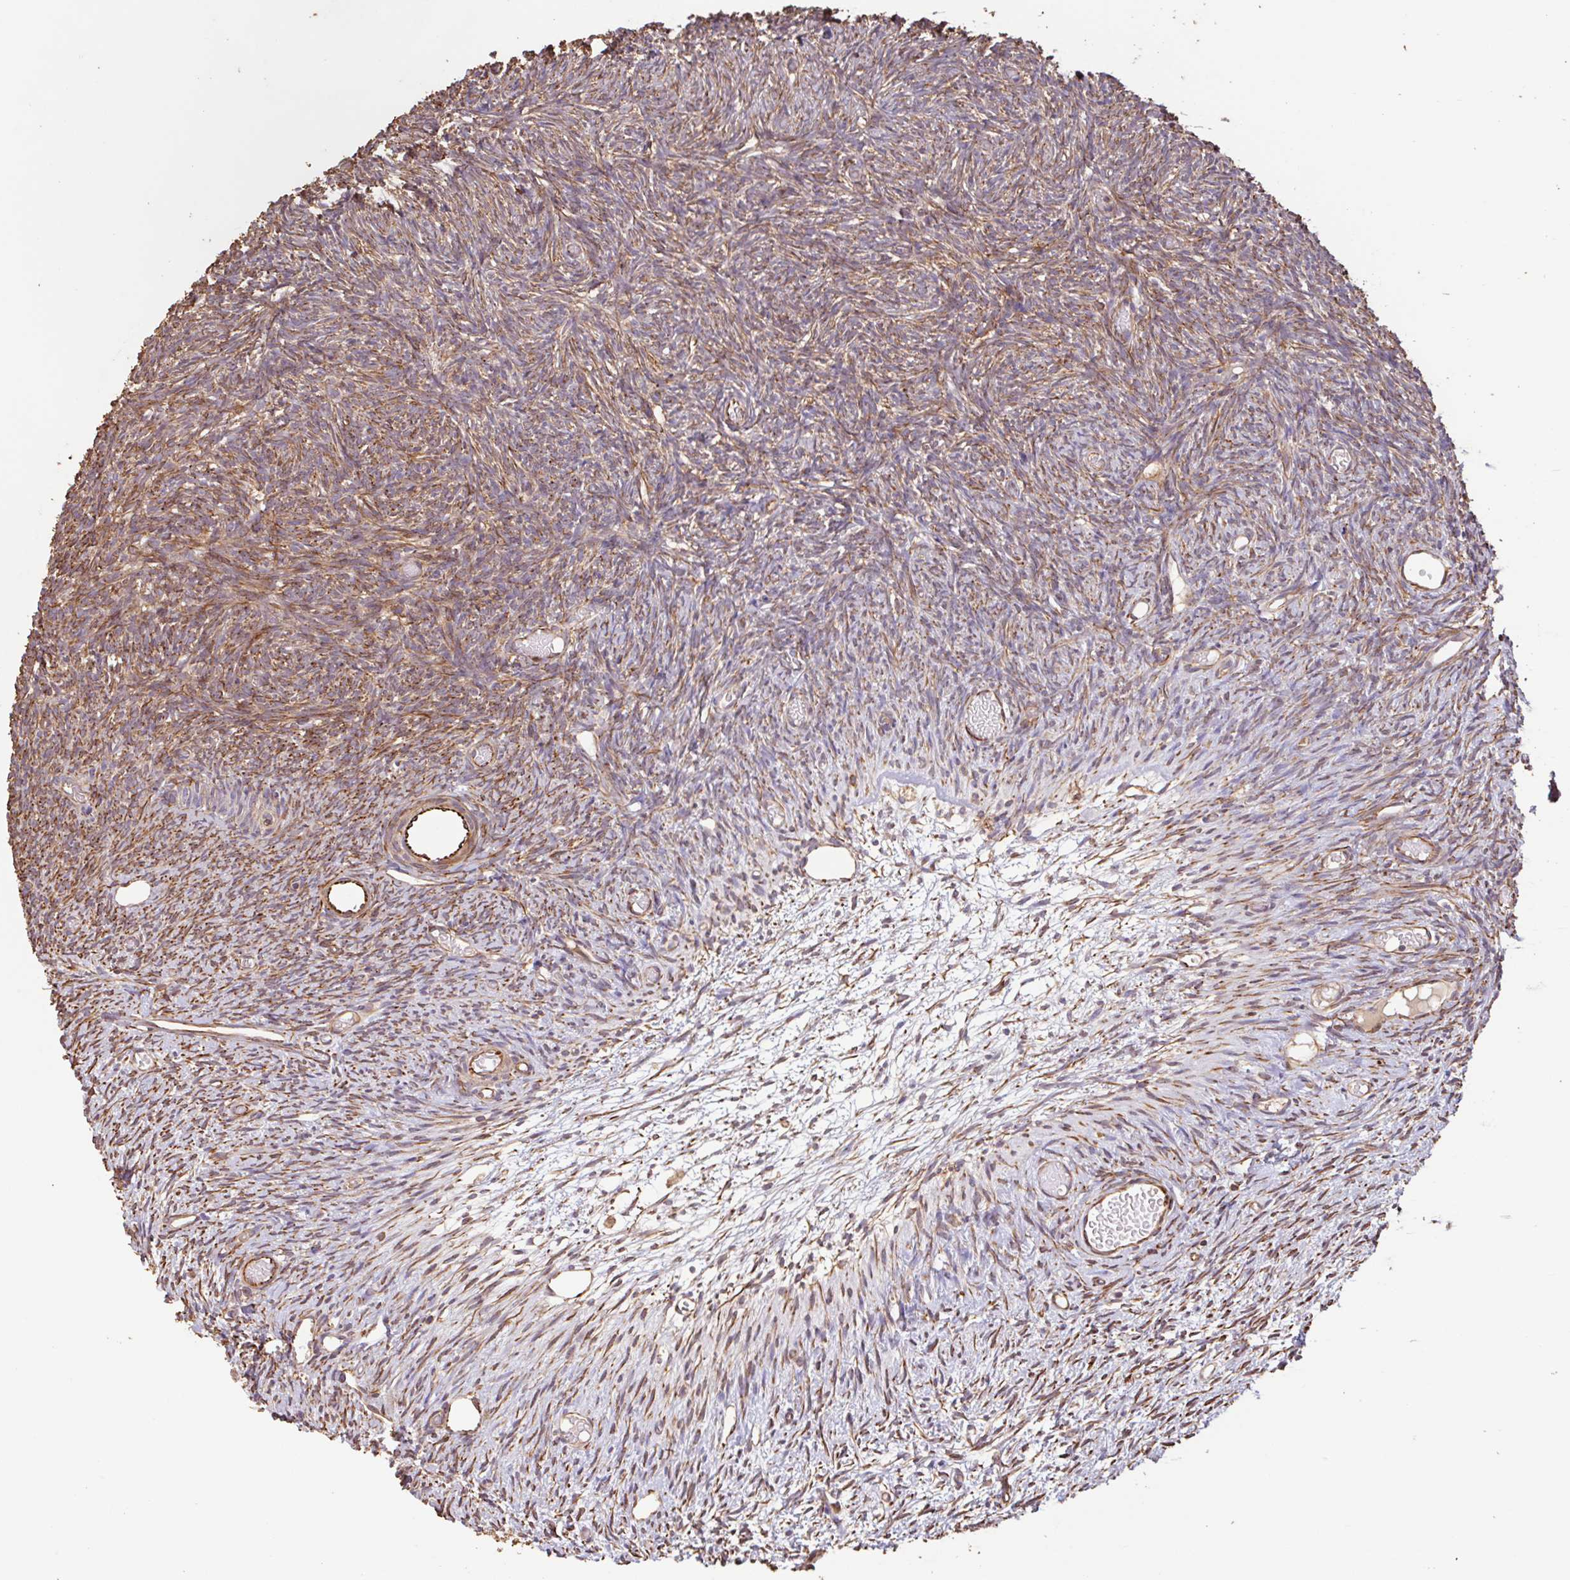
{"staining": {"intensity": "moderate", "quantity": ">75%", "location": "cytoplasmic/membranous"}, "tissue": "ovary", "cell_type": "Ovarian stroma cells", "image_type": "normal", "snomed": [{"axis": "morphology", "description": "Normal tissue, NOS"}, {"axis": "topography", "description": "Ovary"}], "caption": "The photomicrograph exhibits a brown stain indicating the presence of a protein in the cytoplasmic/membranous of ovarian stroma cells in ovary.", "gene": "ZNF790", "patient": {"sex": "female", "age": 39}}